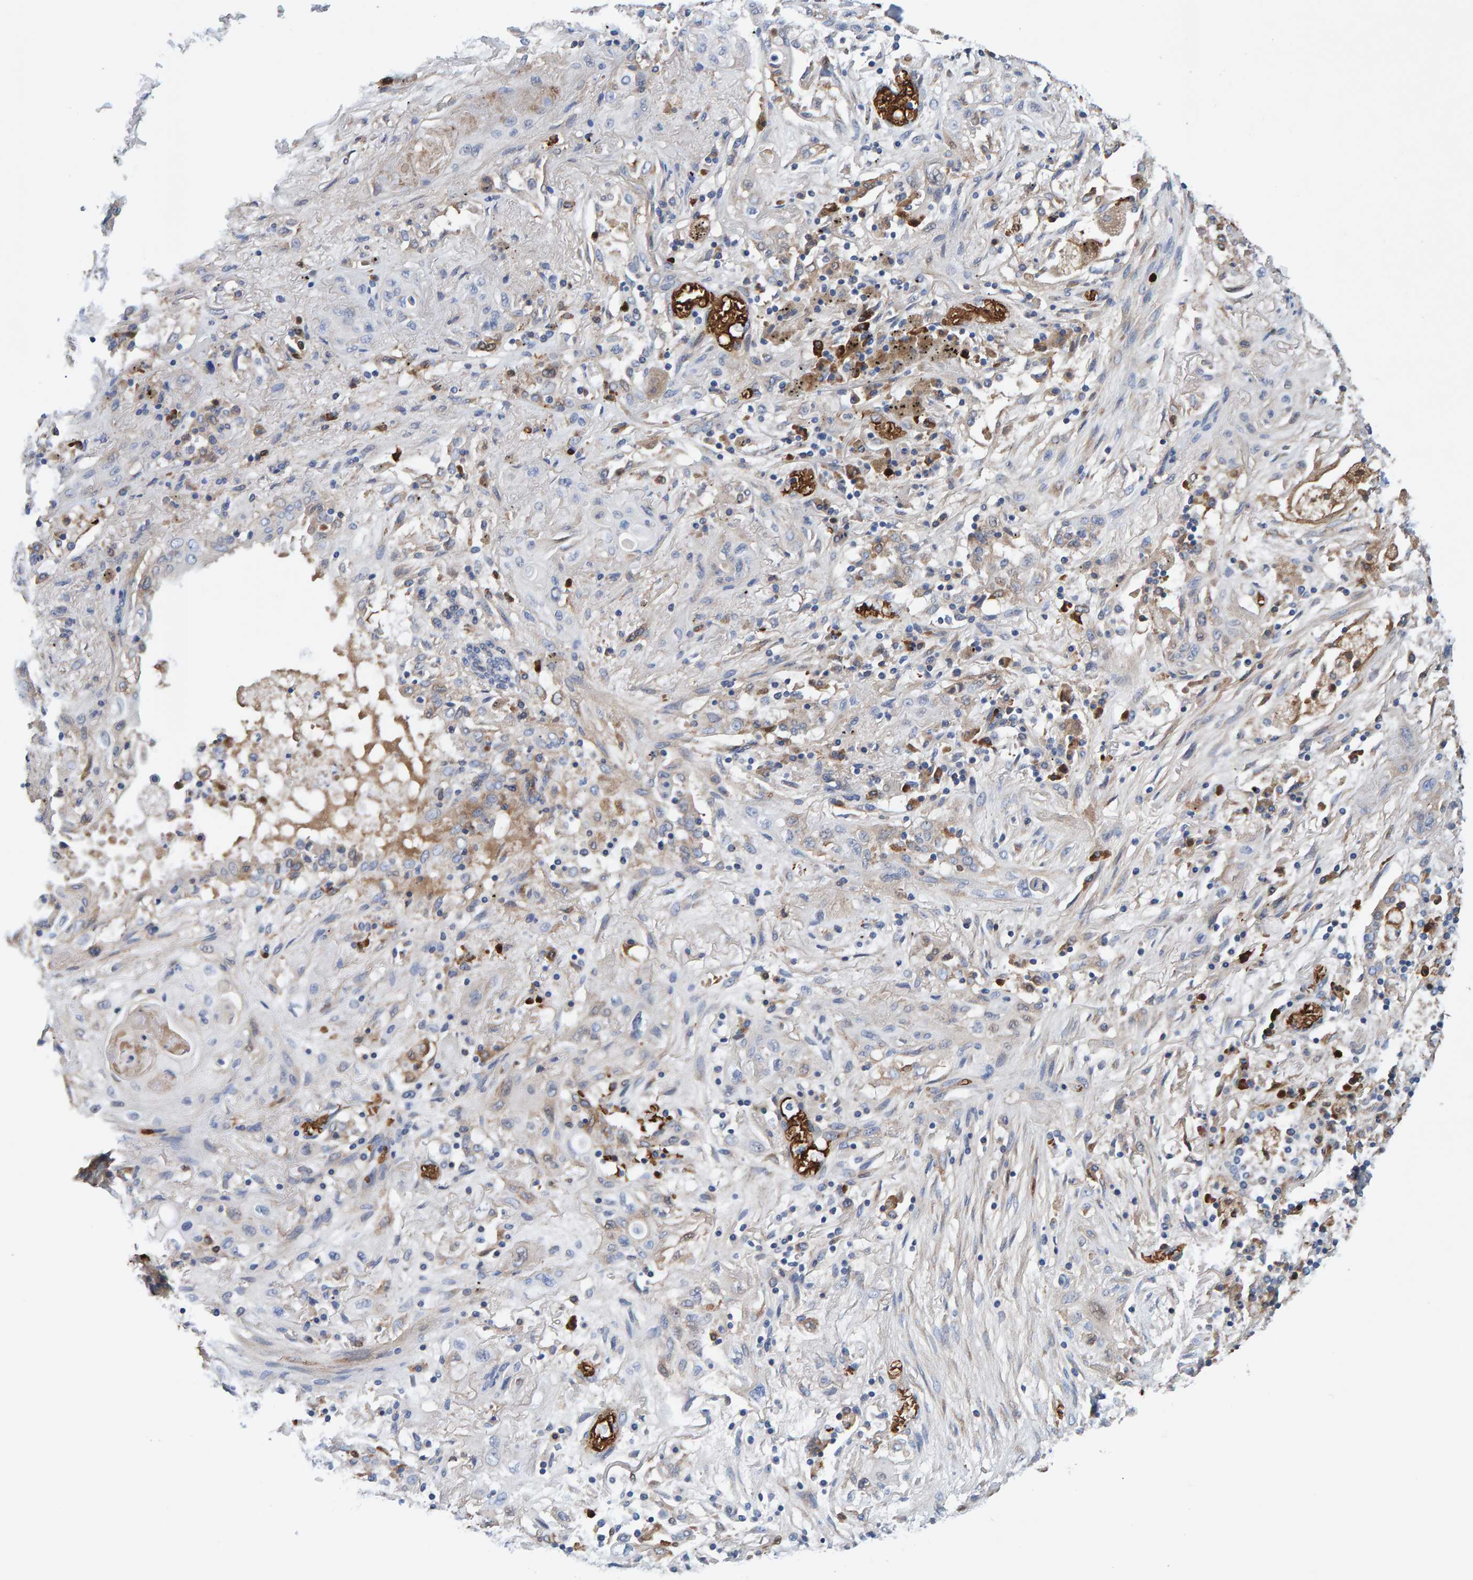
{"staining": {"intensity": "weak", "quantity": ">75%", "location": "cytoplasmic/membranous"}, "tissue": "lung cancer", "cell_type": "Tumor cells", "image_type": "cancer", "snomed": [{"axis": "morphology", "description": "Squamous cell carcinoma, NOS"}, {"axis": "topography", "description": "Lung"}], "caption": "A brown stain shows weak cytoplasmic/membranous staining of a protein in squamous cell carcinoma (lung) tumor cells.", "gene": "VPS9D1", "patient": {"sex": "female", "age": 47}}